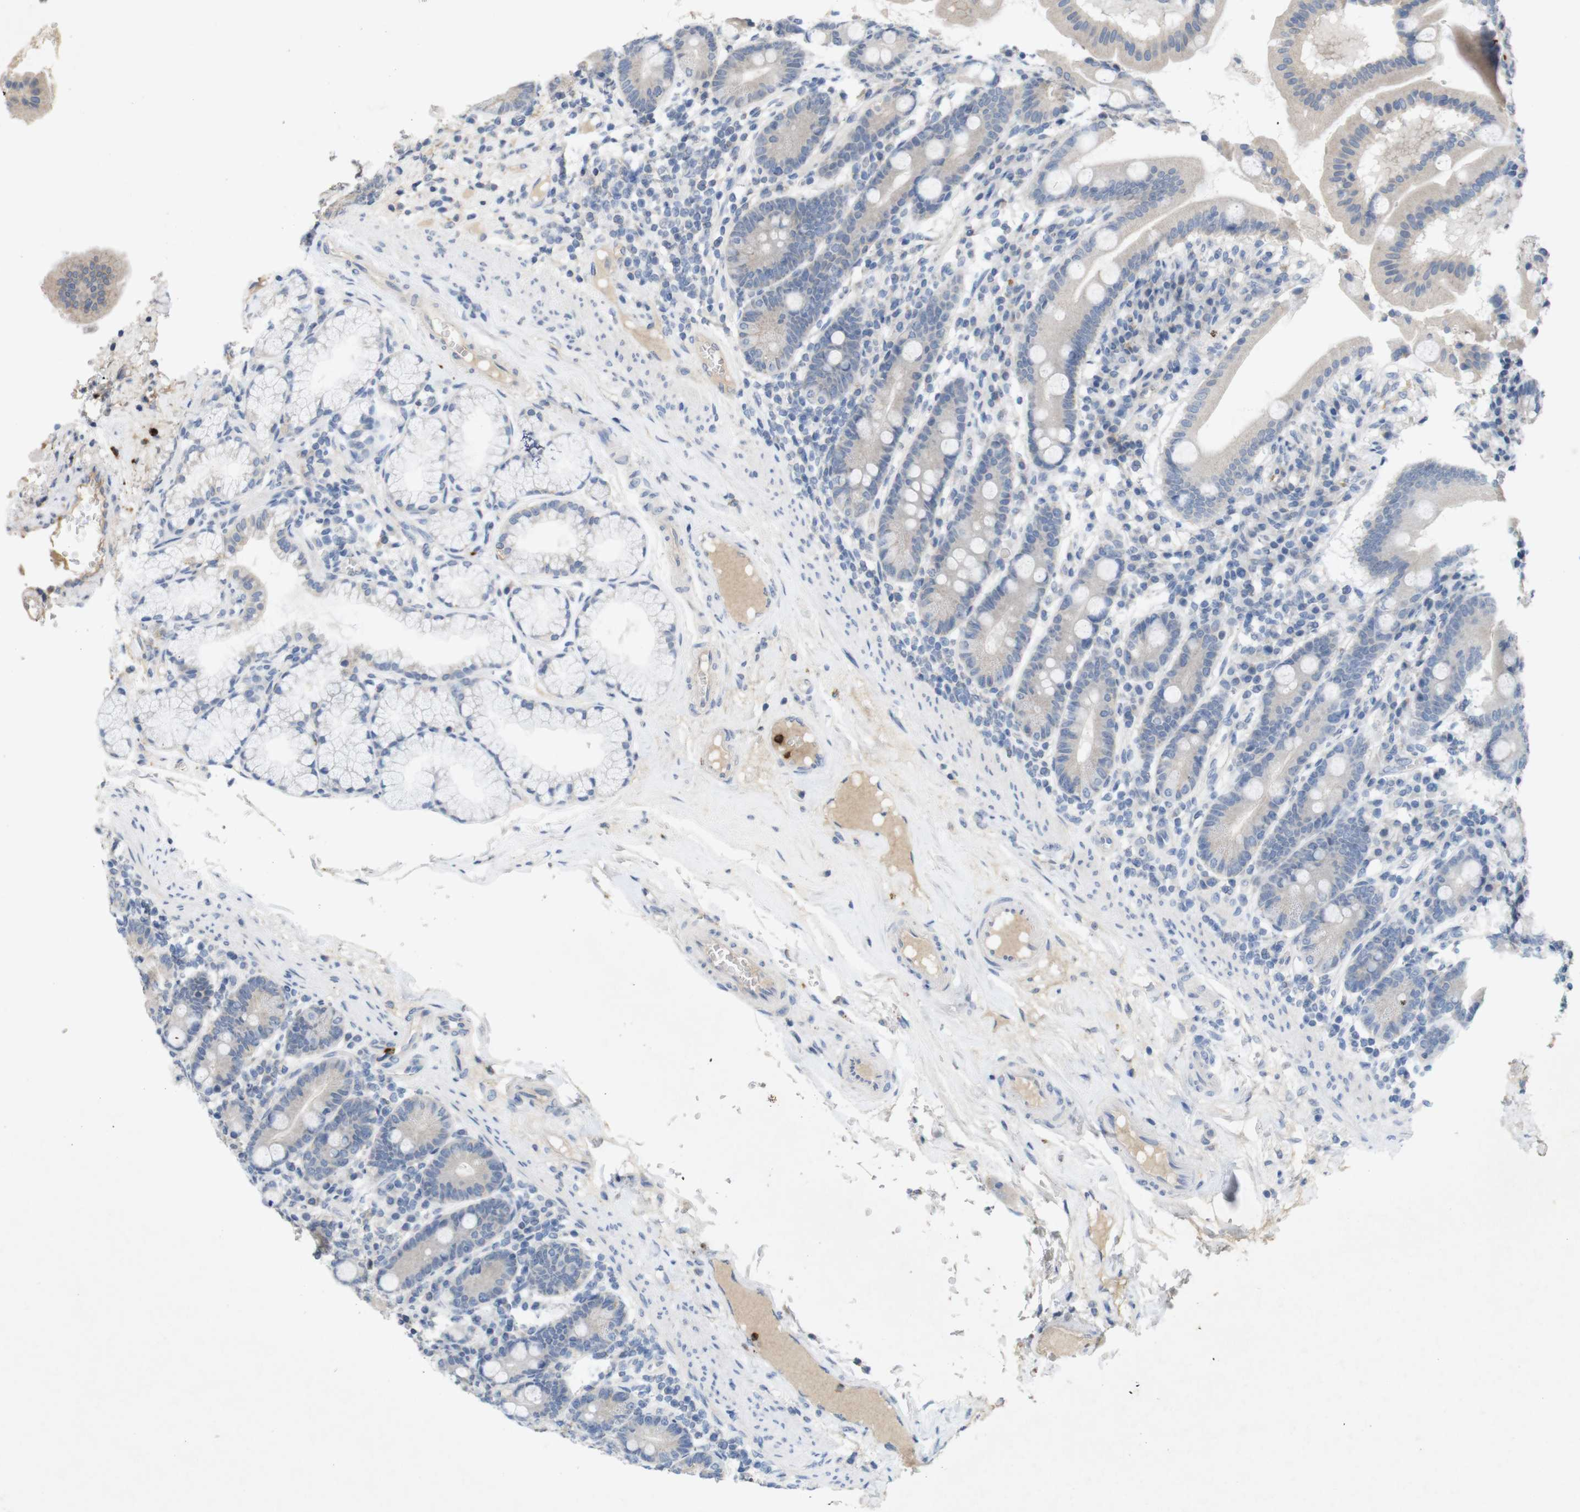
{"staining": {"intensity": "negative", "quantity": "none", "location": "none"}, "tissue": "duodenum", "cell_type": "Glandular cells", "image_type": "normal", "snomed": [{"axis": "morphology", "description": "Normal tissue, NOS"}, {"axis": "topography", "description": "Duodenum"}], "caption": "A high-resolution image shows immunohistochemistry staining of unremarkable duodenum, which shows no significant staining in glandular cells.", "gene": "TSPAN14", "patient": {"sex": "male", "age": 50}}